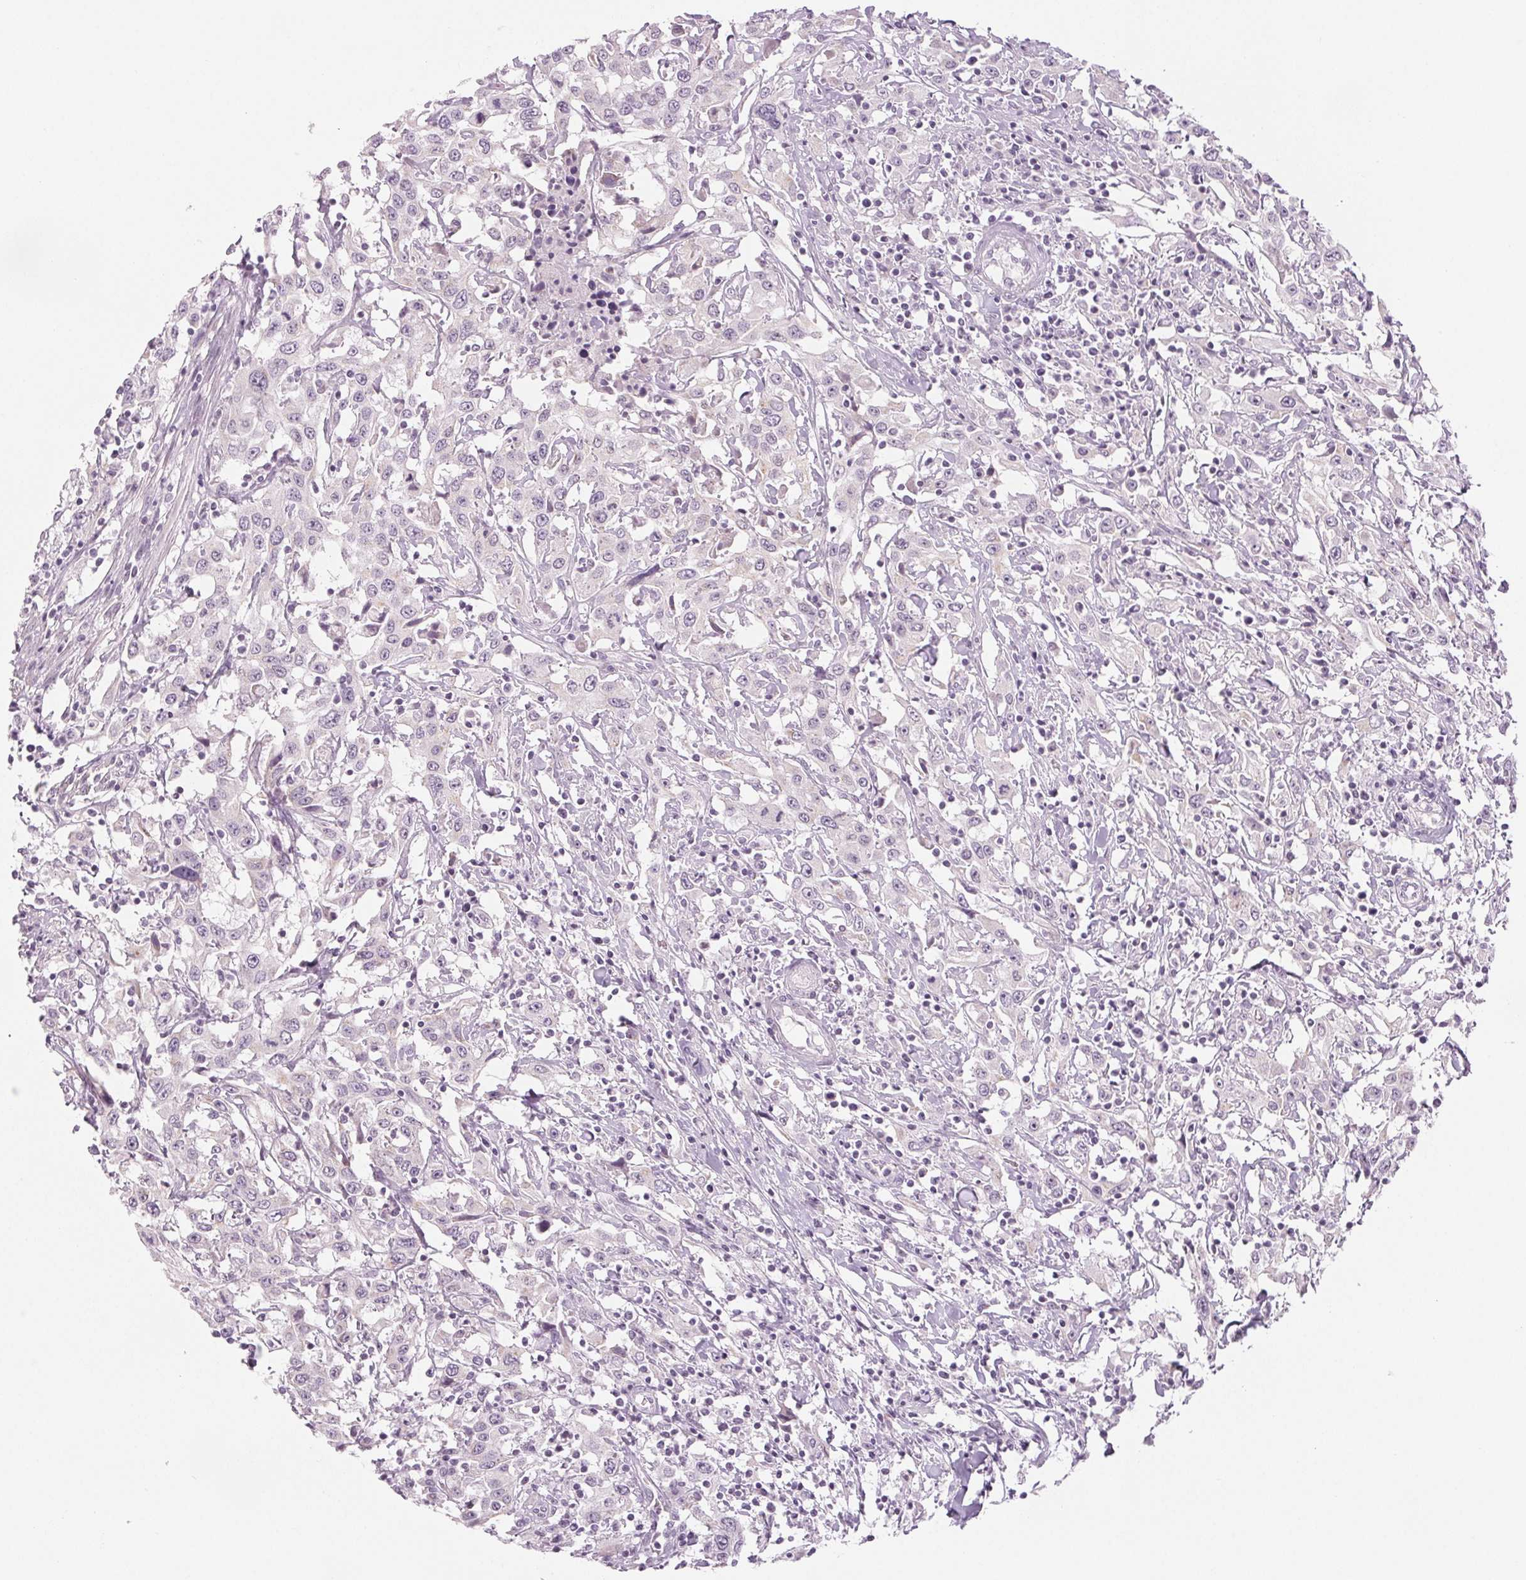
{"staining": {"intensity": "negative", "quantity": "none", "location": "none"}, "tissue": "urothelial cancer", "cell_type": "Tumor cells", "image_type": "cancer", "snomed": [{"axis": "morphology", "description": "Urothelial carcinoma, High grade"}, {"axis": "topography", "description": "Urinary bladder"}], "caption": "An IHC photomicrograph of urothelial carcinoma (high-grade) is shown. There is no staining in tumor cells of urothelial carcinoma (high-grade).", "gene": "EHHADH", "patient": {"sex": "male", "age": 61}}